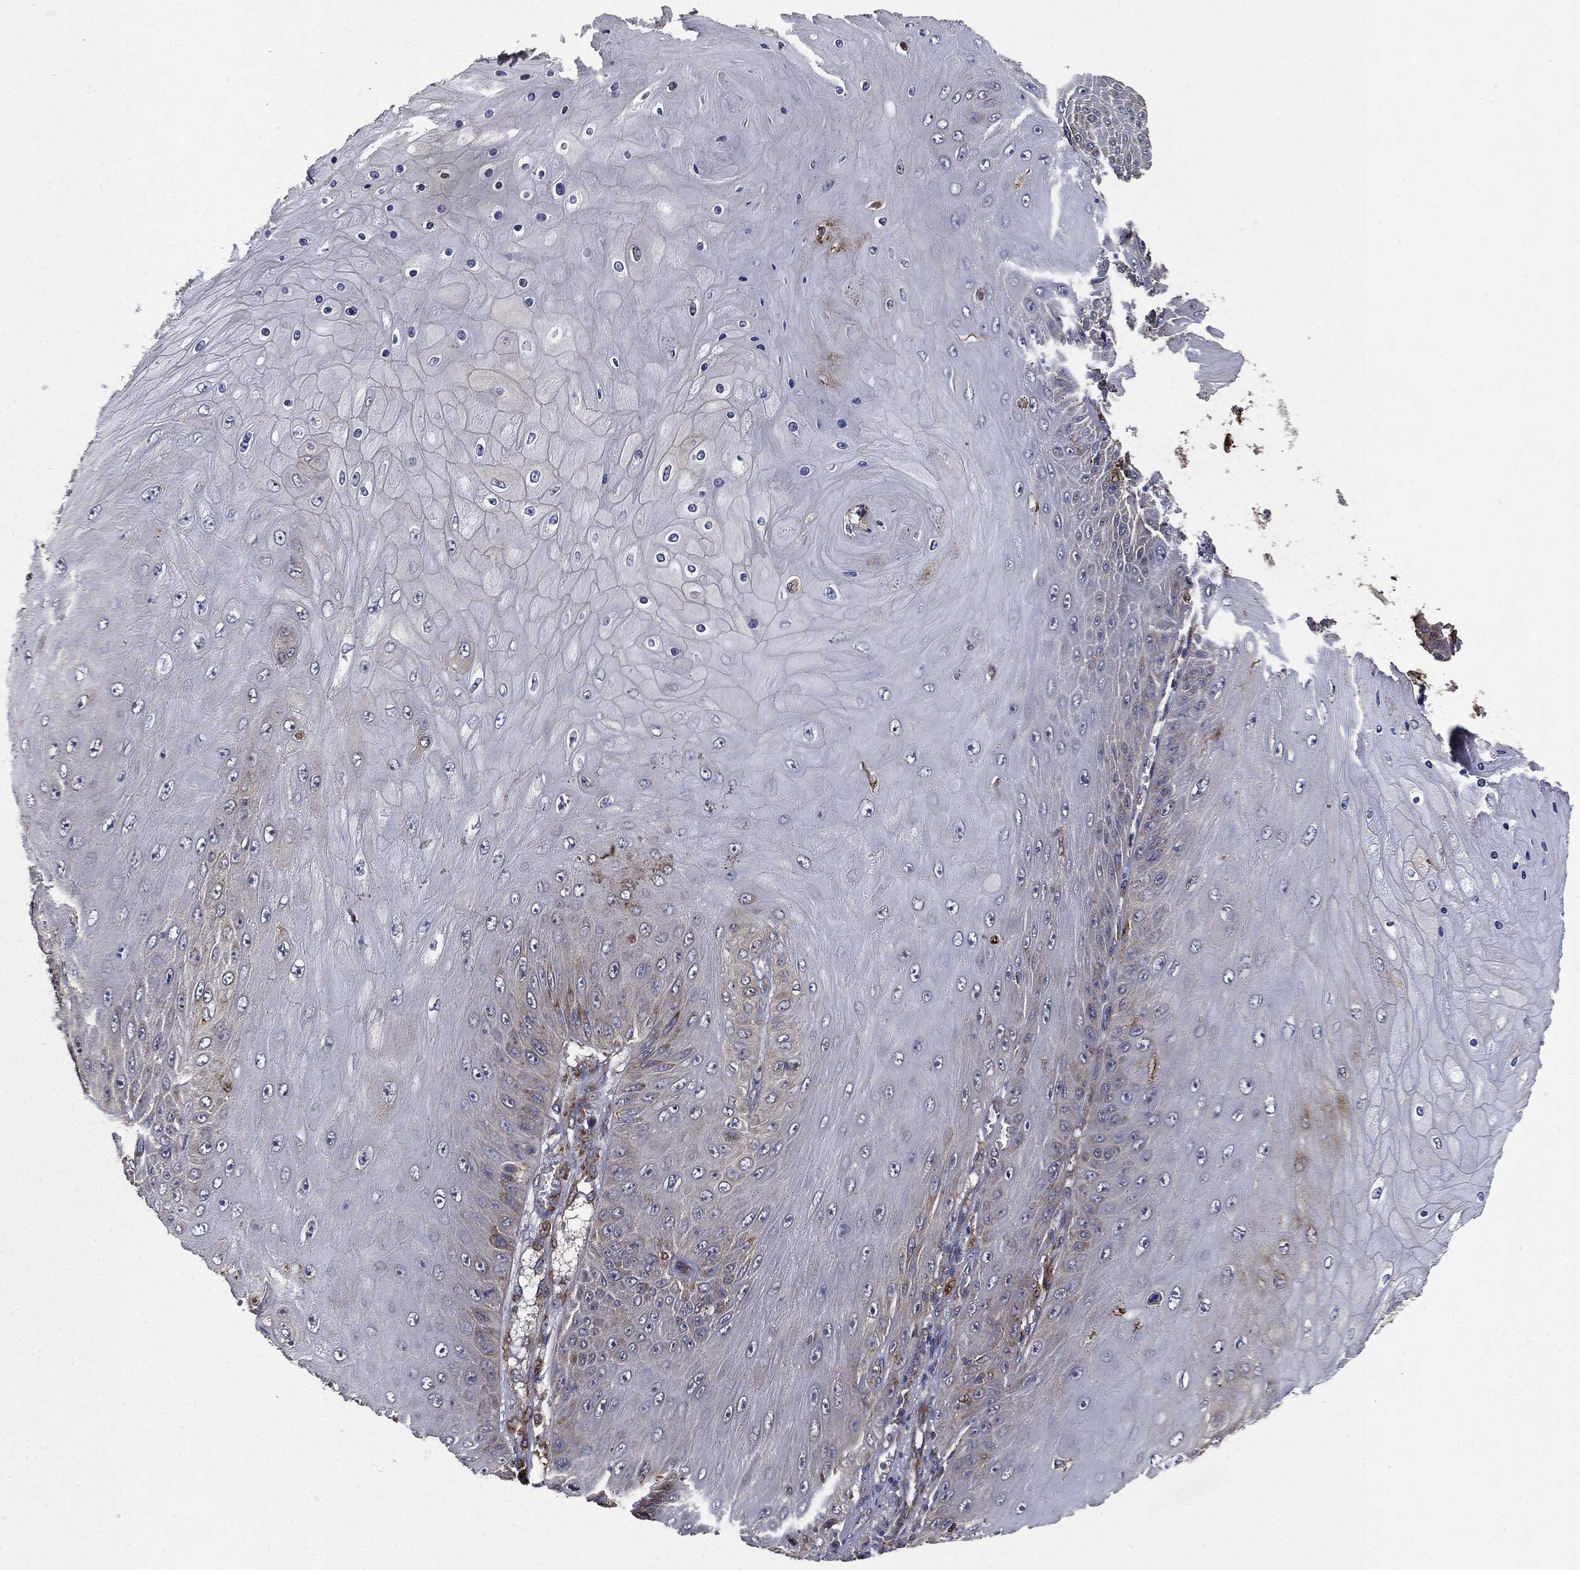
{"staining": {"intensity": "moderate", "quantity": "<25%", "location": "cytoplasmic/membranous"}, "tissue": "skin cancer", "cell_type": "Tumor cells", "image_type": "cancer", "snomed": [{"axis": "morphology", "description": "Squamous cell carcinoma, NOS"}, {"axis": "topography", "description": "Skin"}], "caption": "Skin cancer (squamous cell carcinoma) stained for a protein reveals moderate cytoplasmic/membranous positivity in tumor cells.", "gene": "PLOD3", "patient": {"sex": "male", "age": 62}}